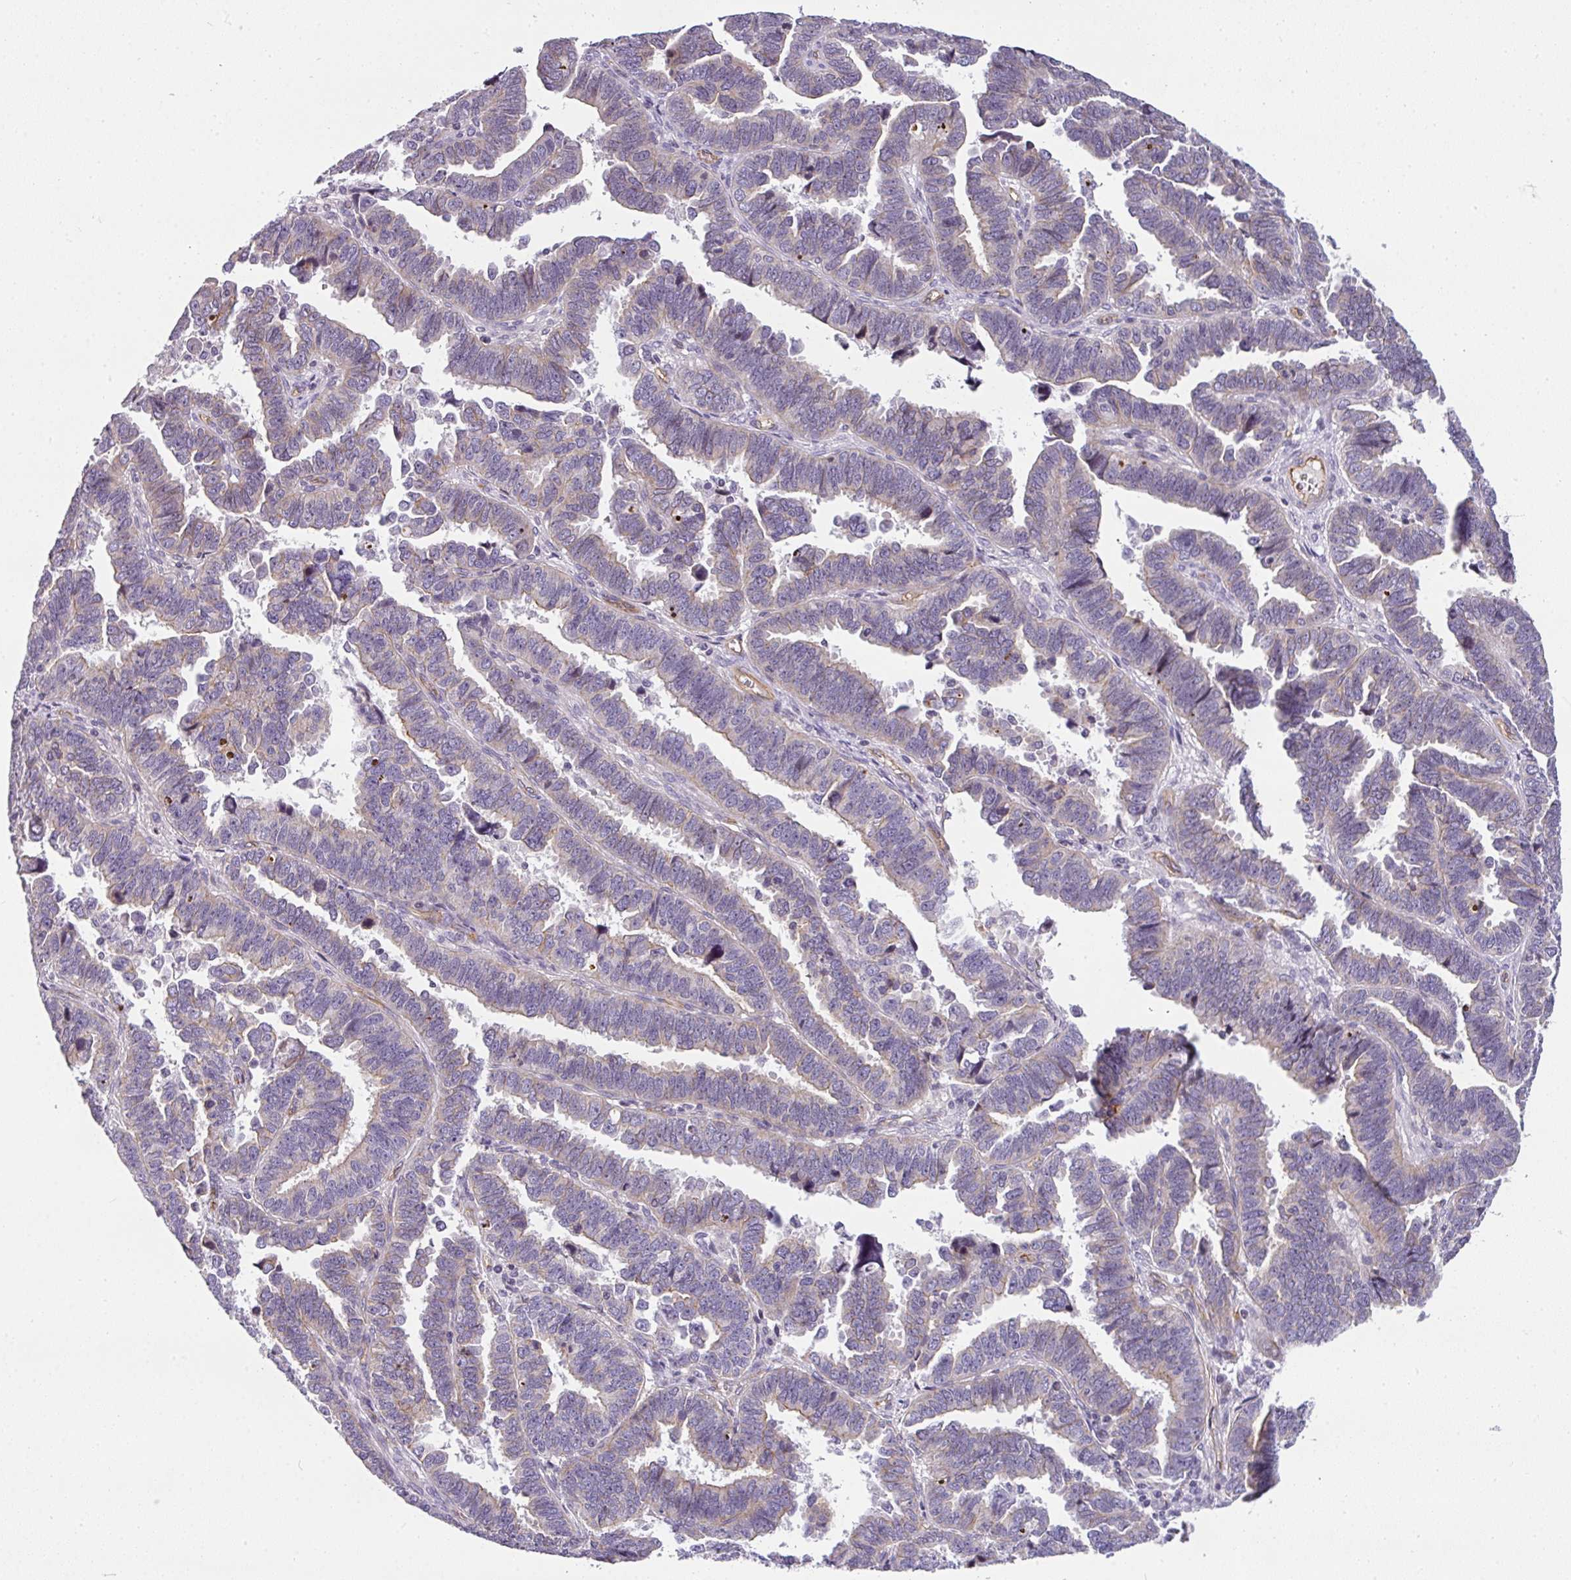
{"staining": {"intensity": "negative", "quantity": "none", "location": "none"}, "tissue": "endometrial cancer", "cell_type": "Tumor cells", "image_type": "cancer", "snomed": [{"axis": "morphology", "description": "Adenocarcinoma, NOS"}, {"axis": "topography", "description": "Endometrium"}], "caption": "DAB immunohistochemical staining of endometrial adenocarcinoma demonstrates no significant positivity in tumor cells.", "gene": "OR11H4", "patient": {"sex": "female", "age": 75}}